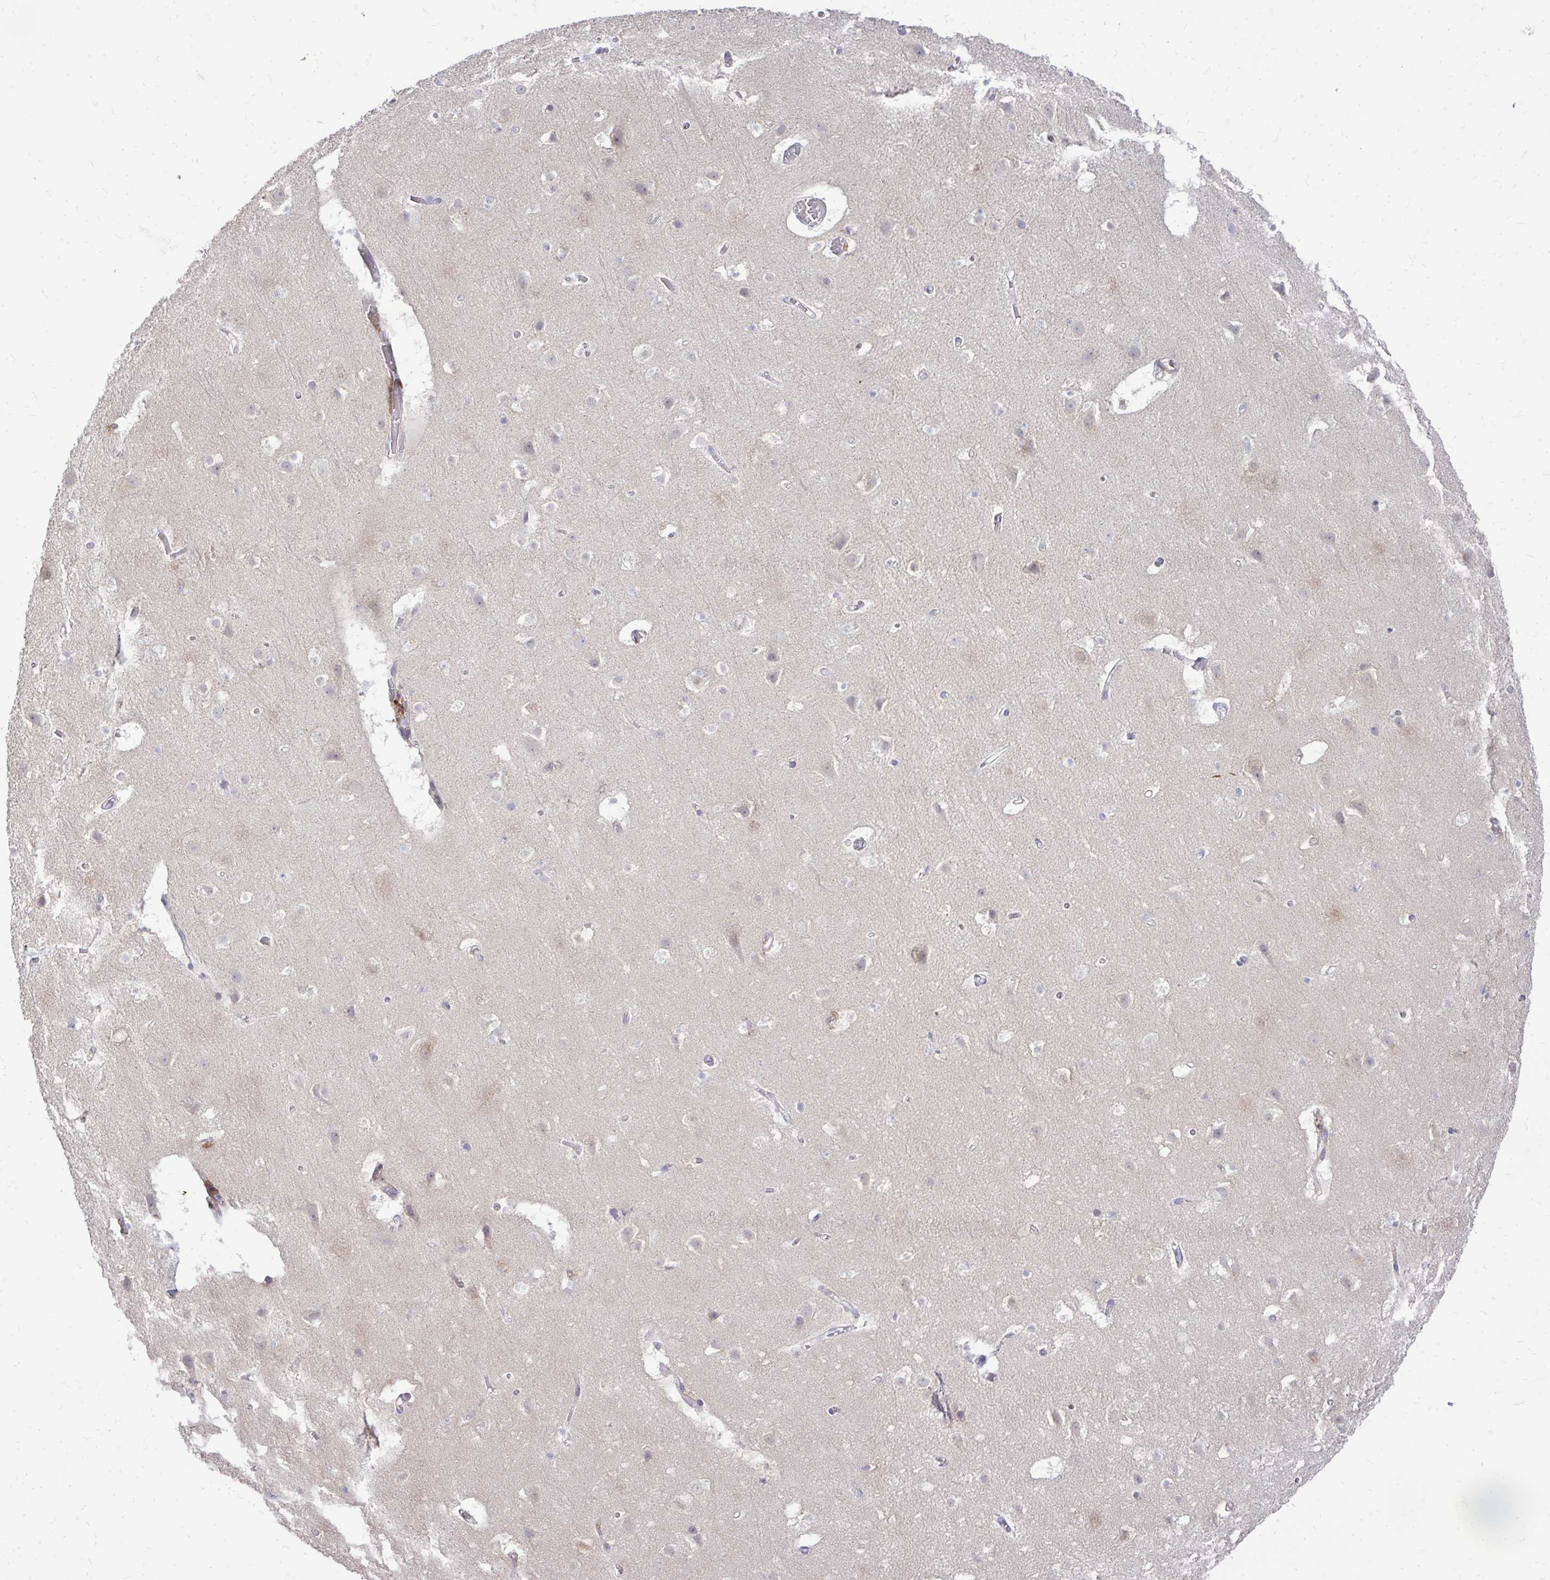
{"staining": {"intensity": "negative", "quantity": "none", "location": "none"}, "tissue": "cerebral cortex", "cell_type": "Endothelial cells", "image_type": "normal", "snomed": [{"axis": "morphology", "description": "Normal tissue, NOS"}, {"axis": "topography", "description": "Cerebral cortex"}], "caption": "Immunohistochemistry histopathology image of unremarkable cerebral cortex: cerebral cortex stained with DAB reveals no significant protein positivity in endothelial cells.", "gene": "OR8D1", "patient": {"sex": "female", "age": 42}}